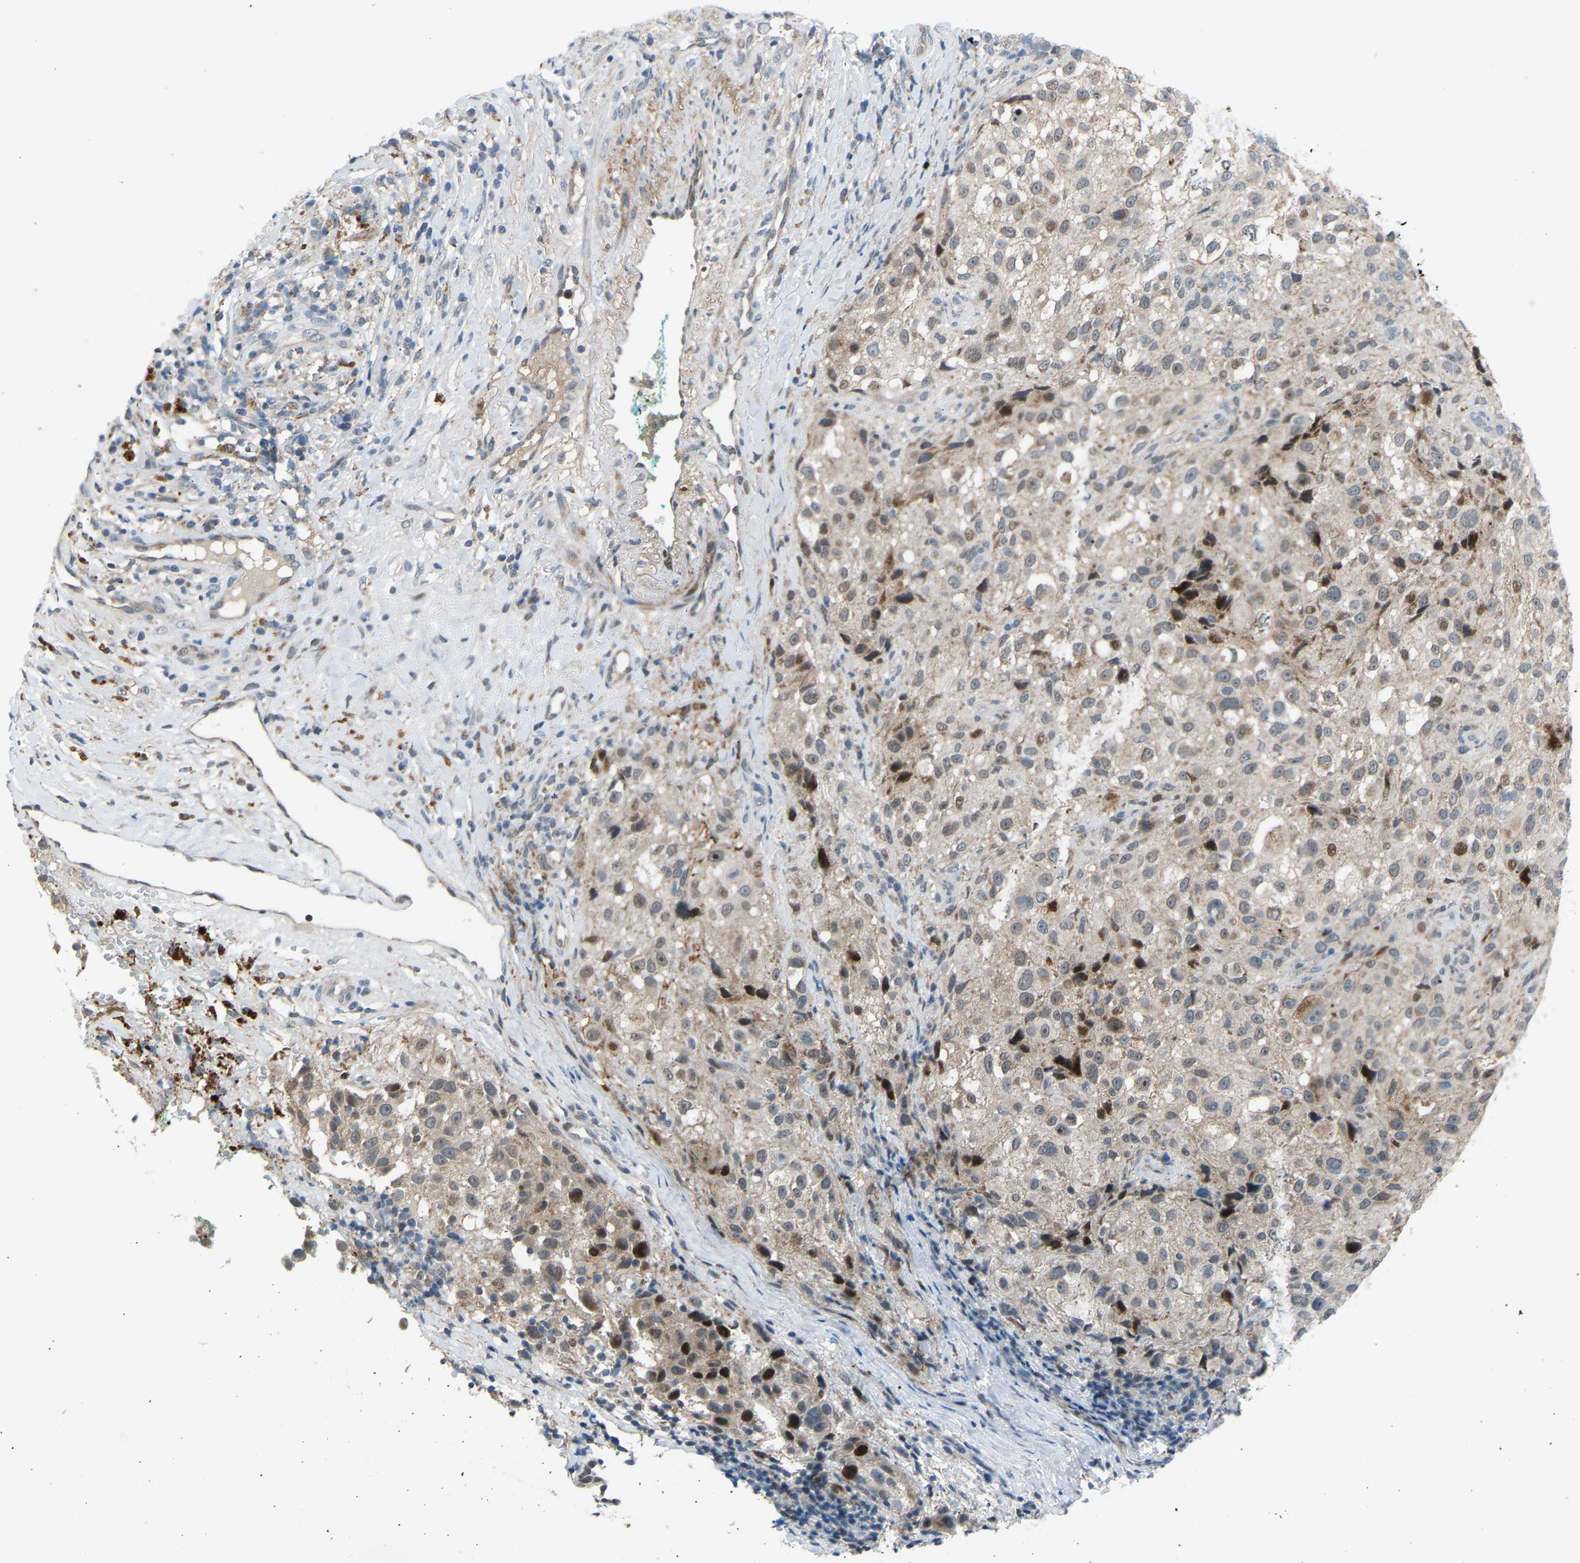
{"staining": {"intensity": "moderate", "quantity": "<25%", "location": "cytoplasmic/membranous,nuclear"}, "tissue": "melanoma", "cell_type": "Tumor cells", "image_type": "cancer", "snomed": [{"axis": "morphology", "description": "Necrosis, NOS"}, {"axis": "morphology", "description": "Malignant melanoma, NOS"}, {"axis": "topography", "description": "Skin"}], "caption": "Protein expression analysis of melanoma exhibits moderate cytoplasmic/membranous and nuclear staining in about <25% of tumor cells.", "gene": "VPS41", "patient": {"sex": "female", "age": 87}}